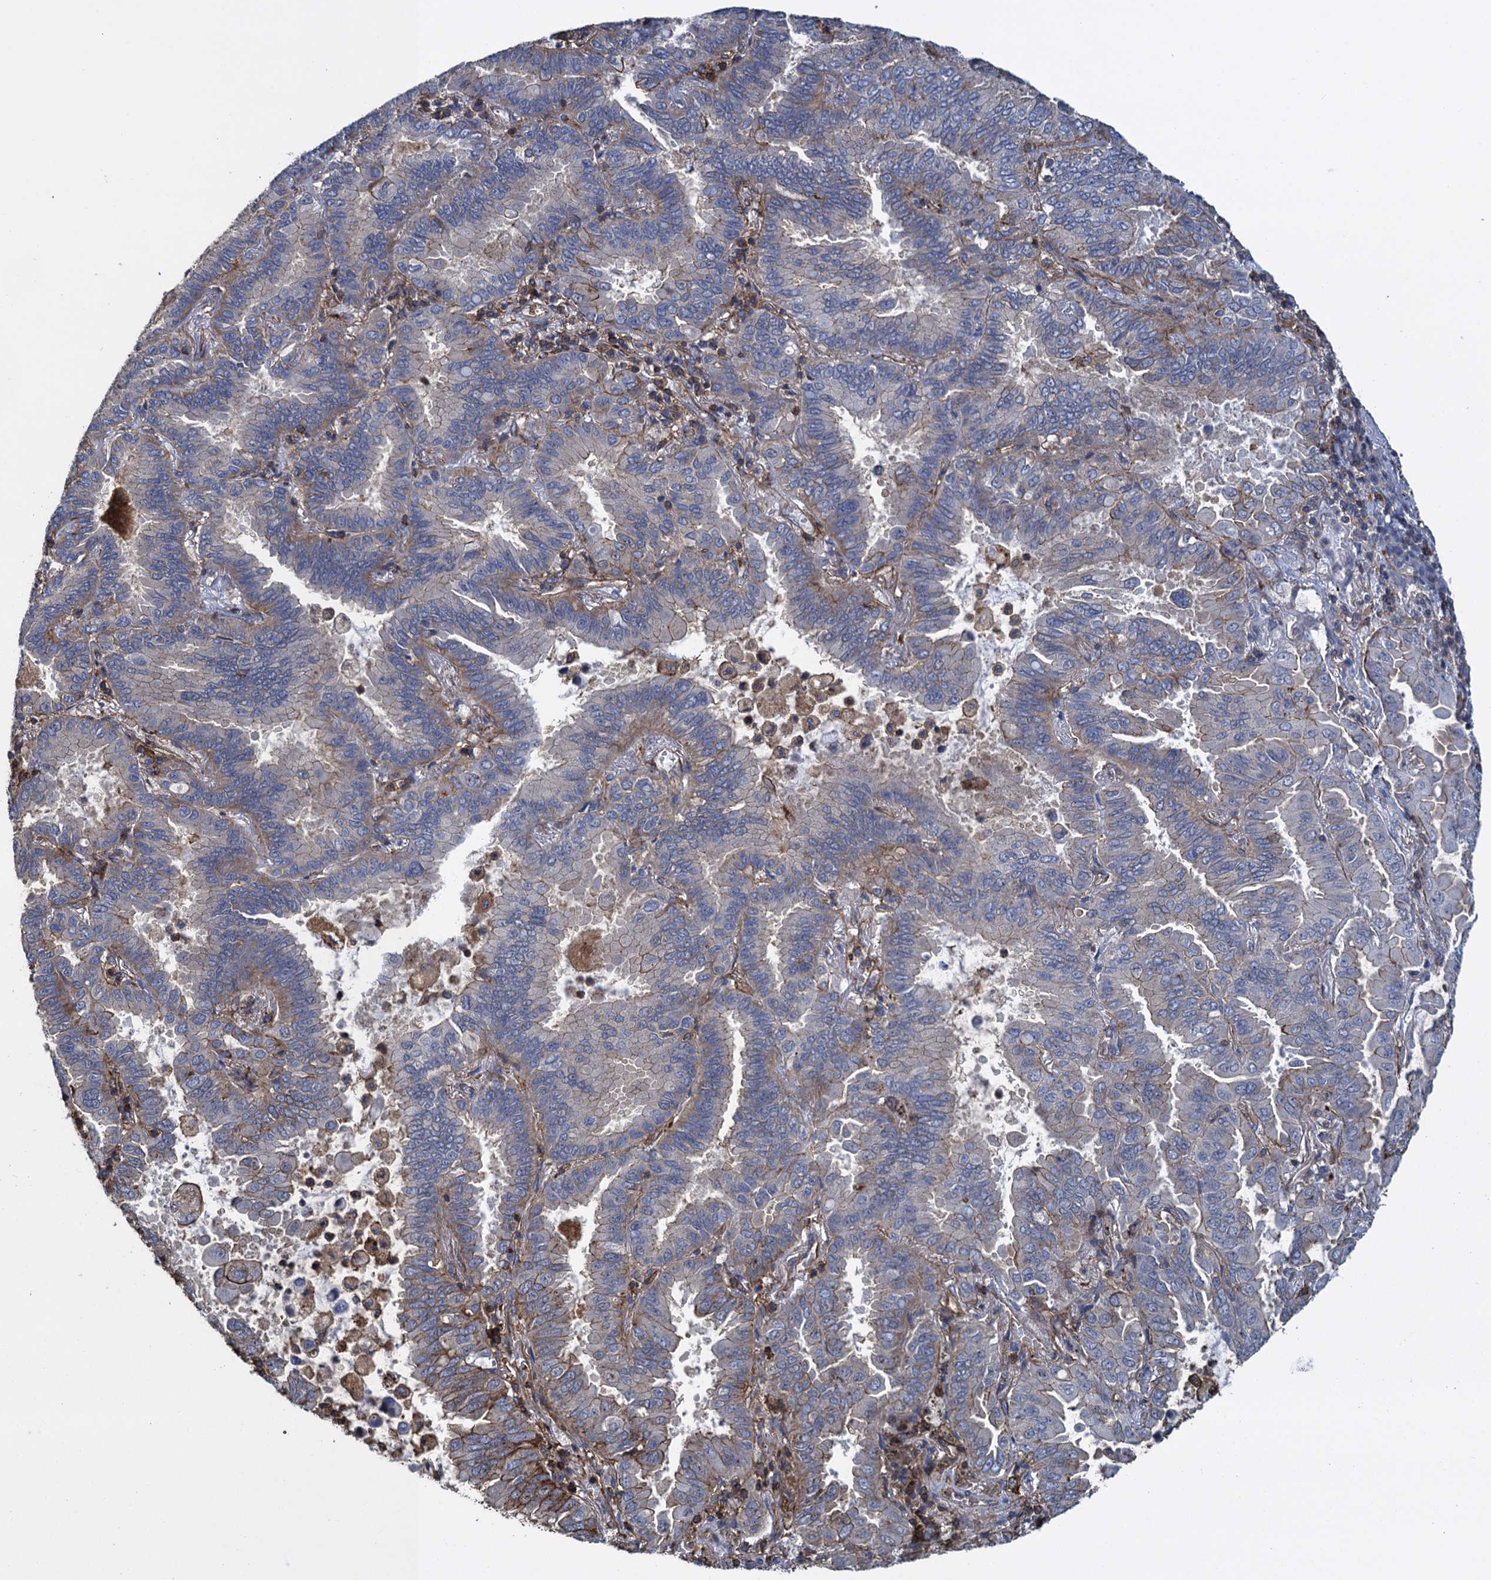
{"staining": {"intensity": "moderate", "quantity": "25%-75%", "location": "cytoplasmic/membranous"}, "tissue": "lung cancer", "cell_type": "Tumor cells", "image_type": "cancer", "snomed": [{"axis": "morphology", "description": "Adenocarcinoma, NOS"}, {"axis": "topography", "description": "Lung"}], "caption": "IHC (DAB) staining of adenocarcinoma (lung) exhibits moderate cytoplasmic/membranous protein positivity in approximately 25%-75% of tumor cells.", "gene": "PROSER2", "patient": {"sex": "male", "age": 64}}